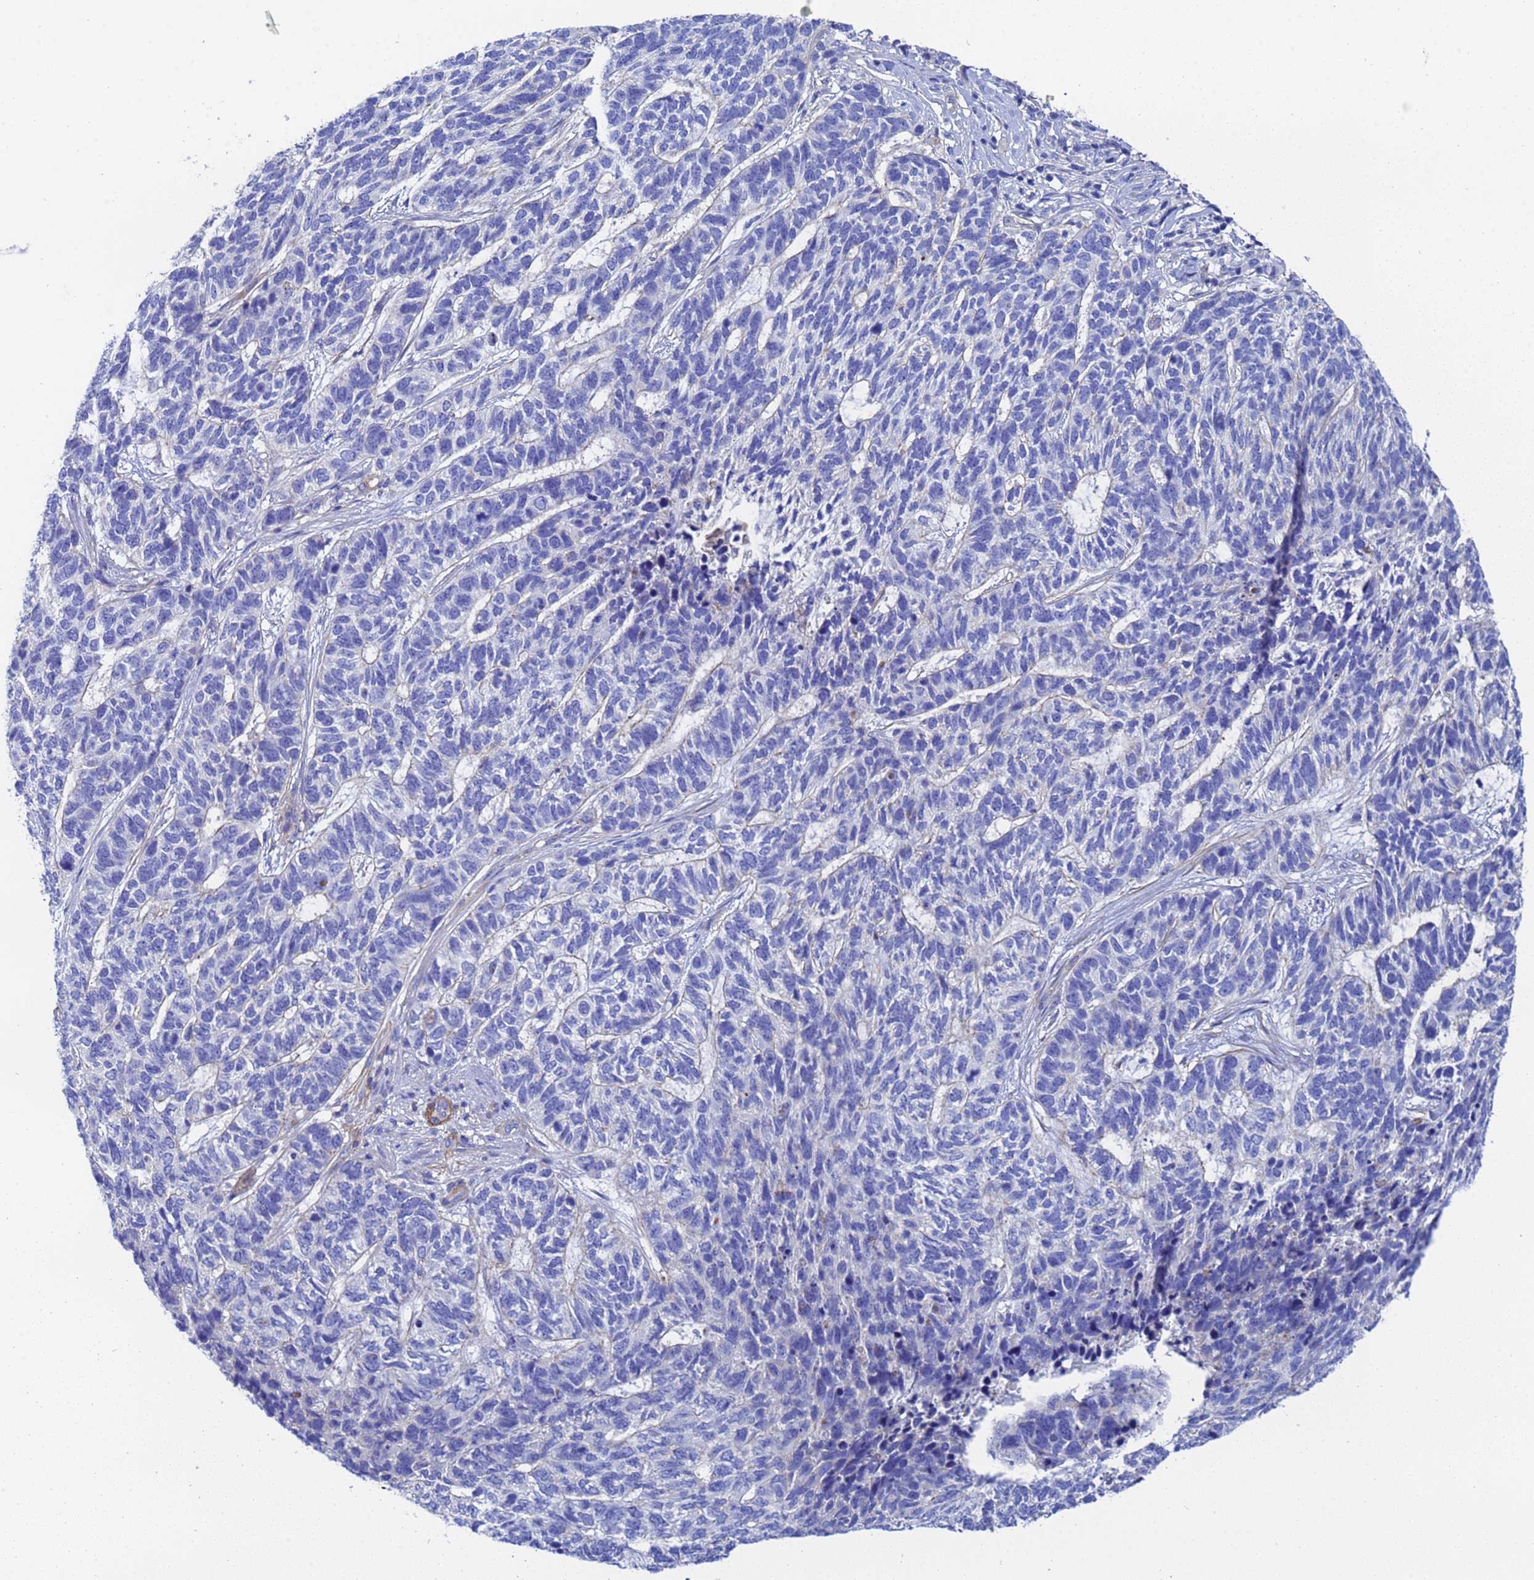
{"staining": {"intensity": "negative", "quantity": "none", "location": "none"}, "tissue": "skin cancer", "cell_type": "Tumor cells", "image_type": "cancer", "snomed": [{"axis": "morphology", "description": "Basal cell carcinoma"}, {"axis": "topography", "description": "Skin"}], "caption": "An image of skin cancer stained for a protein reveals no brown staining in tumor cells.", "gene": "CST4", "patient": {"sex": "female", "age": 65}}